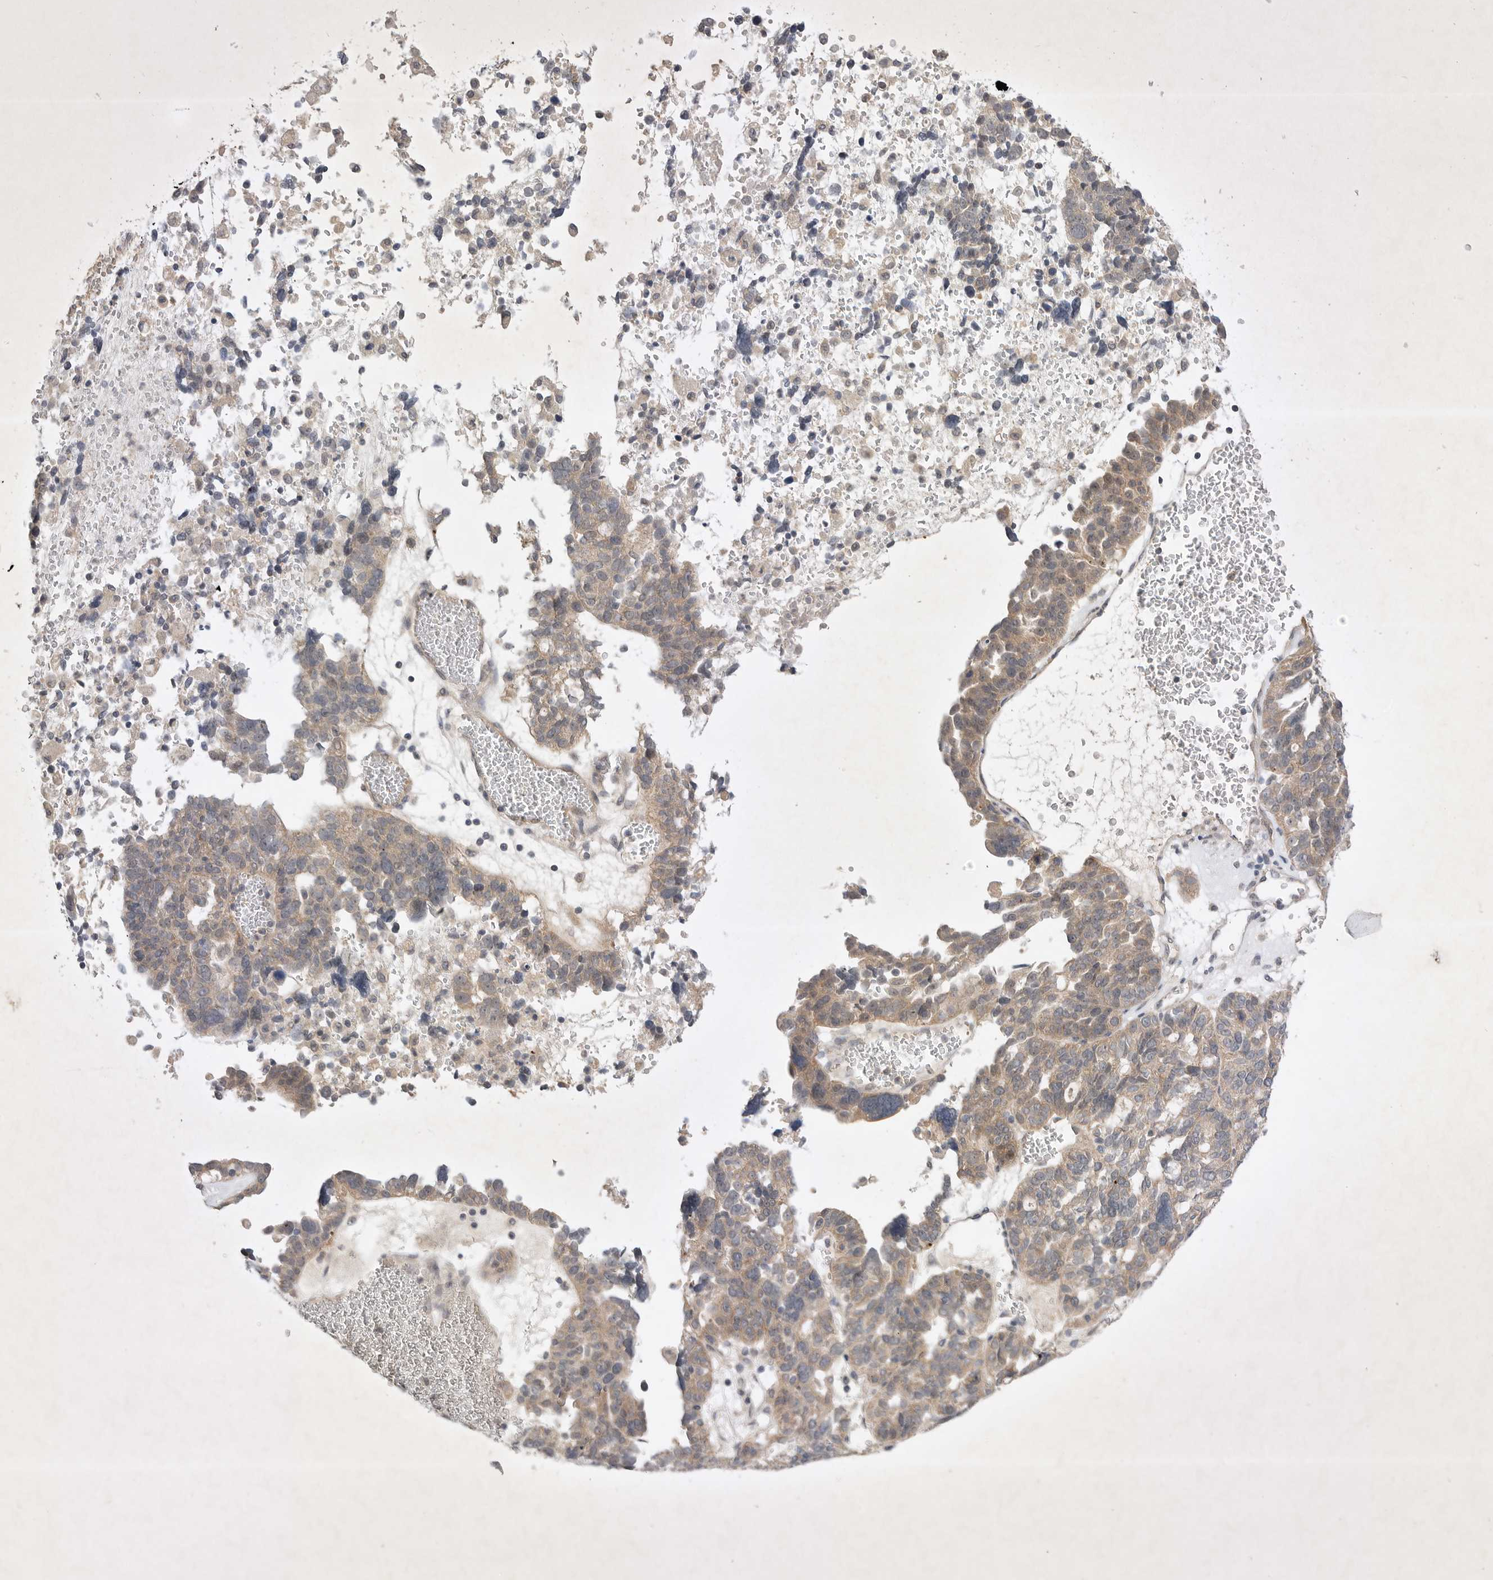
{"staining": {"intensity": "weak", "quantity": ">75%", "location": "cytoplasmic/membranous"}, "tissue": "ovarian cancer", "cell_type": "Tumor cells", "image_type": "cancer", "snomed": [{"axis": "morphology", "description": "Cystadenocarcinoma, serous, NOS"}, {"axis": "topography", "description": "Ovary"}], "caption": "Protein staining of ovarian cancer (serous cystadenocarcinoma) tissue shows weak cytoplasmic/membranous staining in about >75% of tumor cells. (DAB = brown stain, brightfield microscopy at high magnification).", "gene": "PTPDC1", "patient": {"sex": "female", "age": 59}}